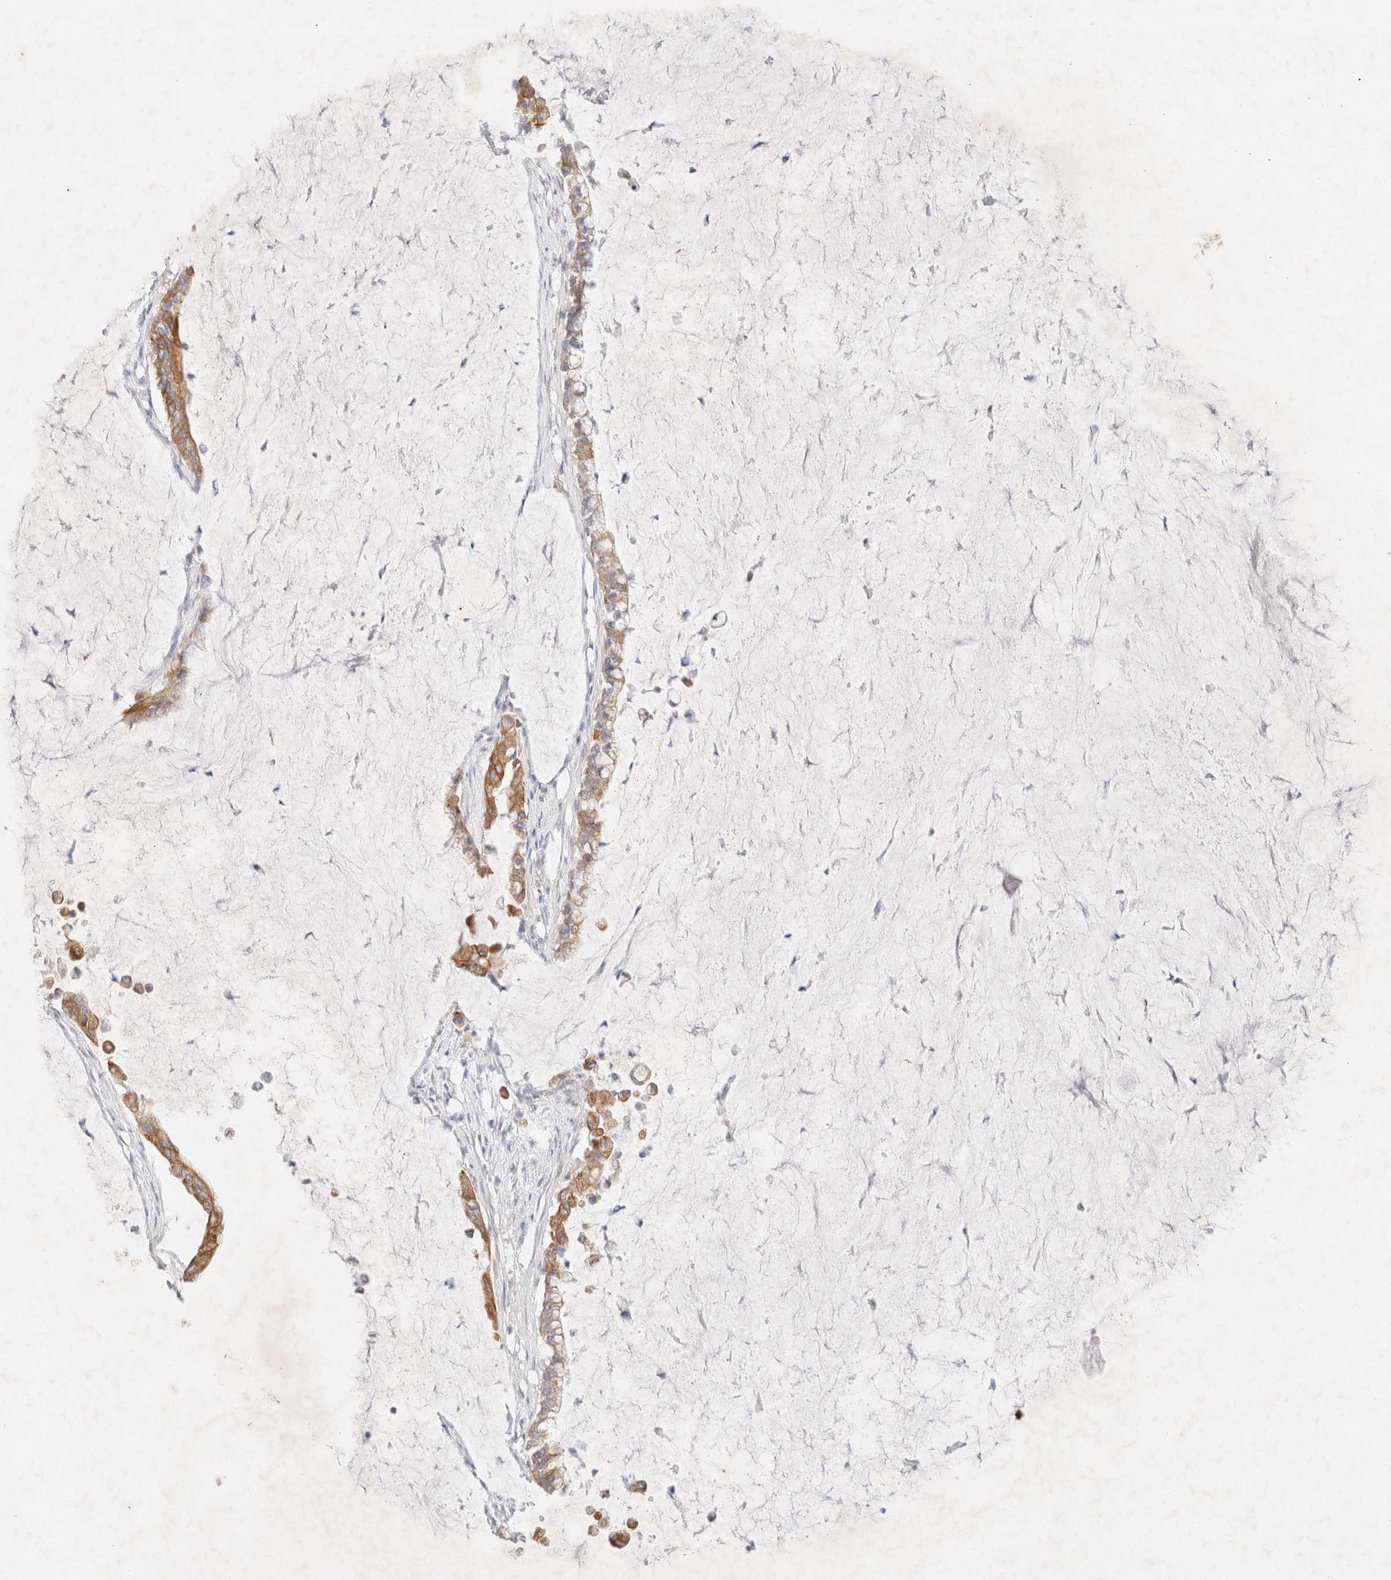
{"staining": {"intensity": "moderate", "quantity": ">75%", "location": "cytoplasmic/membranous"}, "tissue": "pancreatic cancer", "cell_type": "Tumor cells", "image_type": "cancer", "snomed": [{"axis": "morphology", "description": "Adenocarcinoma, NOS"}, {"axis": "topography", "description": "Pancreas"}], "caption": "The photomicrograph demonstrates staining of pancreatic cancer (adenocarcinoma), revealing moderate cytoplasmic/membranous protein positivity (brown color) within tumor cells.", "gene": "CSNK1E", "patient": {"sex": "male", "age": 41}}